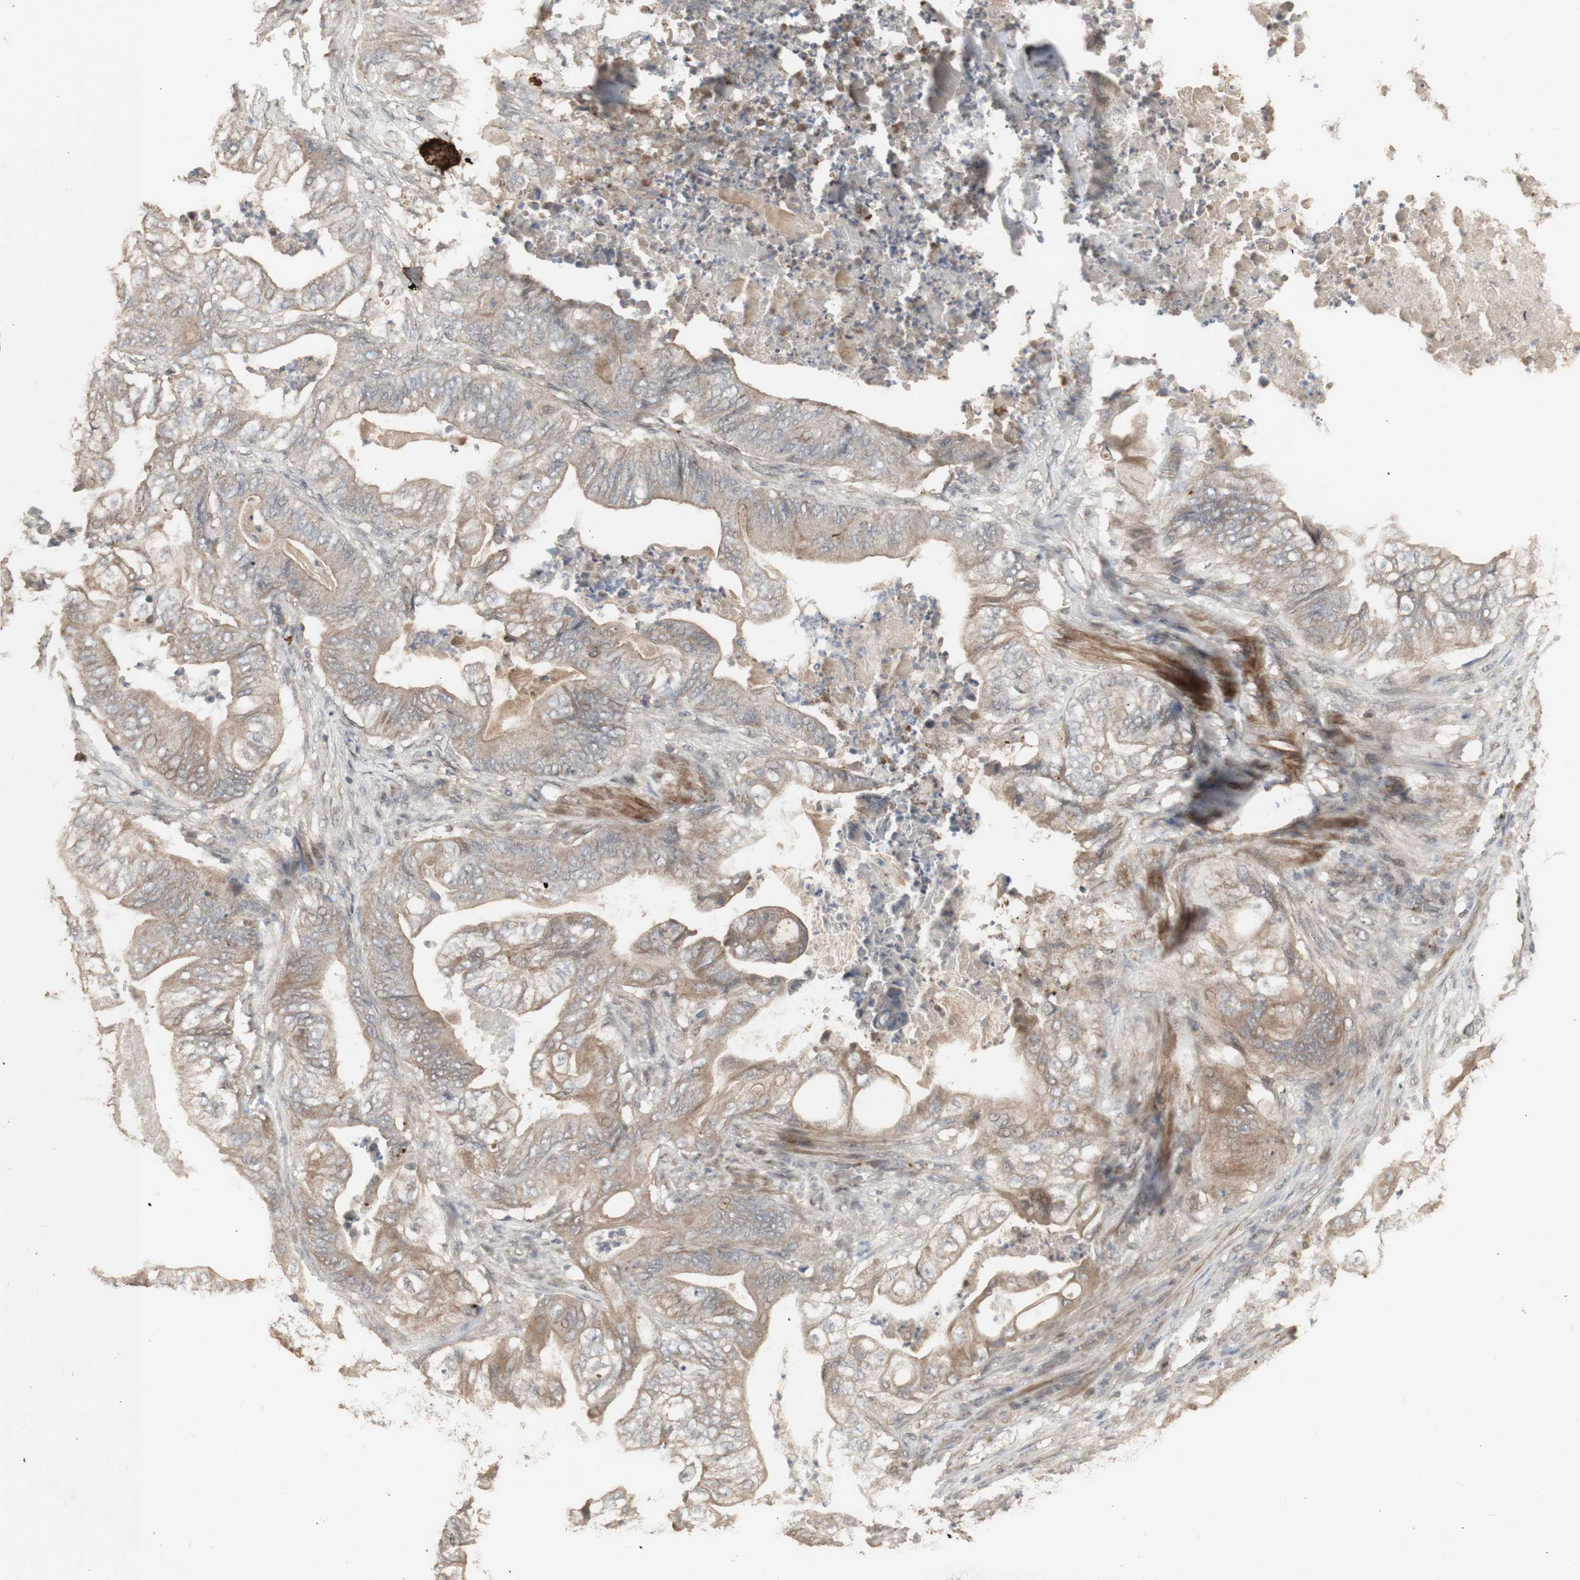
{"staining": {"intensity": "weak", "quantity": ">75%", "location": "cytoplasmic/membranous"}, "tissue": "stomach cancer", "cell_type": "Tumor cells", "image_type": "cancer", "snomed": [{"axis": "morphology", "description": "Adenocarcinoma, NOS"}, {"axis": "topography", "description": "Stomach"}], "caption": "Immunohistochemical staining of human stomach adenocarcinoma demonstrates weak cytoplasmic/membranous protein positivity in approximately >75% of tumor cells. (DAB (3,3'-diaminobenzidine) IHC, brown staining for protein, blue staining for nuclei).", "gene": "ALOX12", "patient": {"sex": "female", "age": 73}}